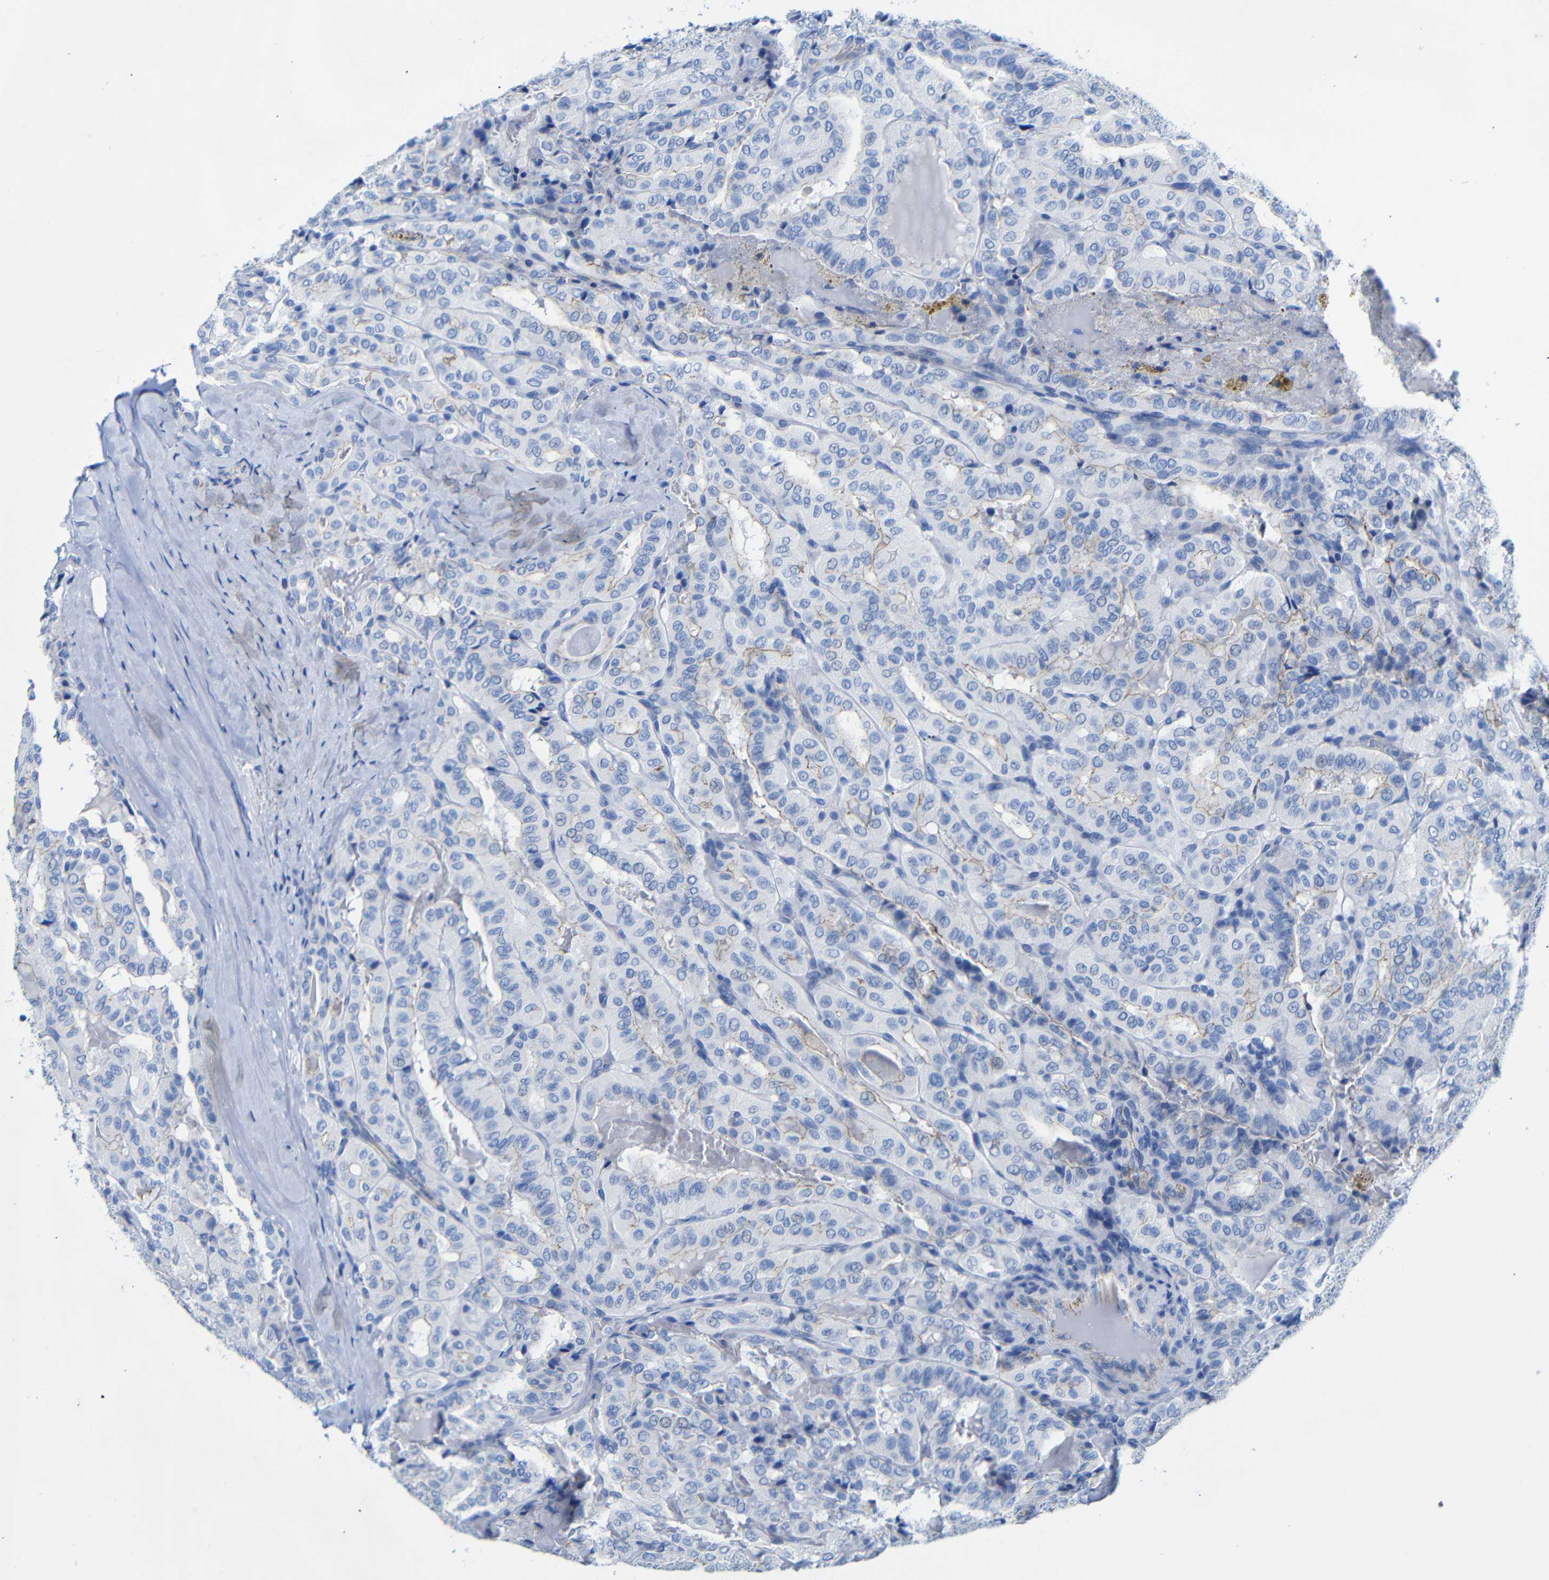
{"staining": {"intensity": "weak", "quantity": "<25%", "location": "cytoplasmic/membranous"}, "tissue": "thyroid cancer", "cell_type": "Tumor cells", "image_type": "cancer", "snomed": [{"axis": "morphology", "description": "Papillary adenocarcinoma, NOS"}, {"axis": "topography", "description": "Thyroid gland"}], "caption": "This is an immunohistochemistry image of papillary adenocarcinoma (thyroid). There is no positivity in tumor cells.", "gene": "CGNL1", "patient": {"sex": "male", "age": 77}}